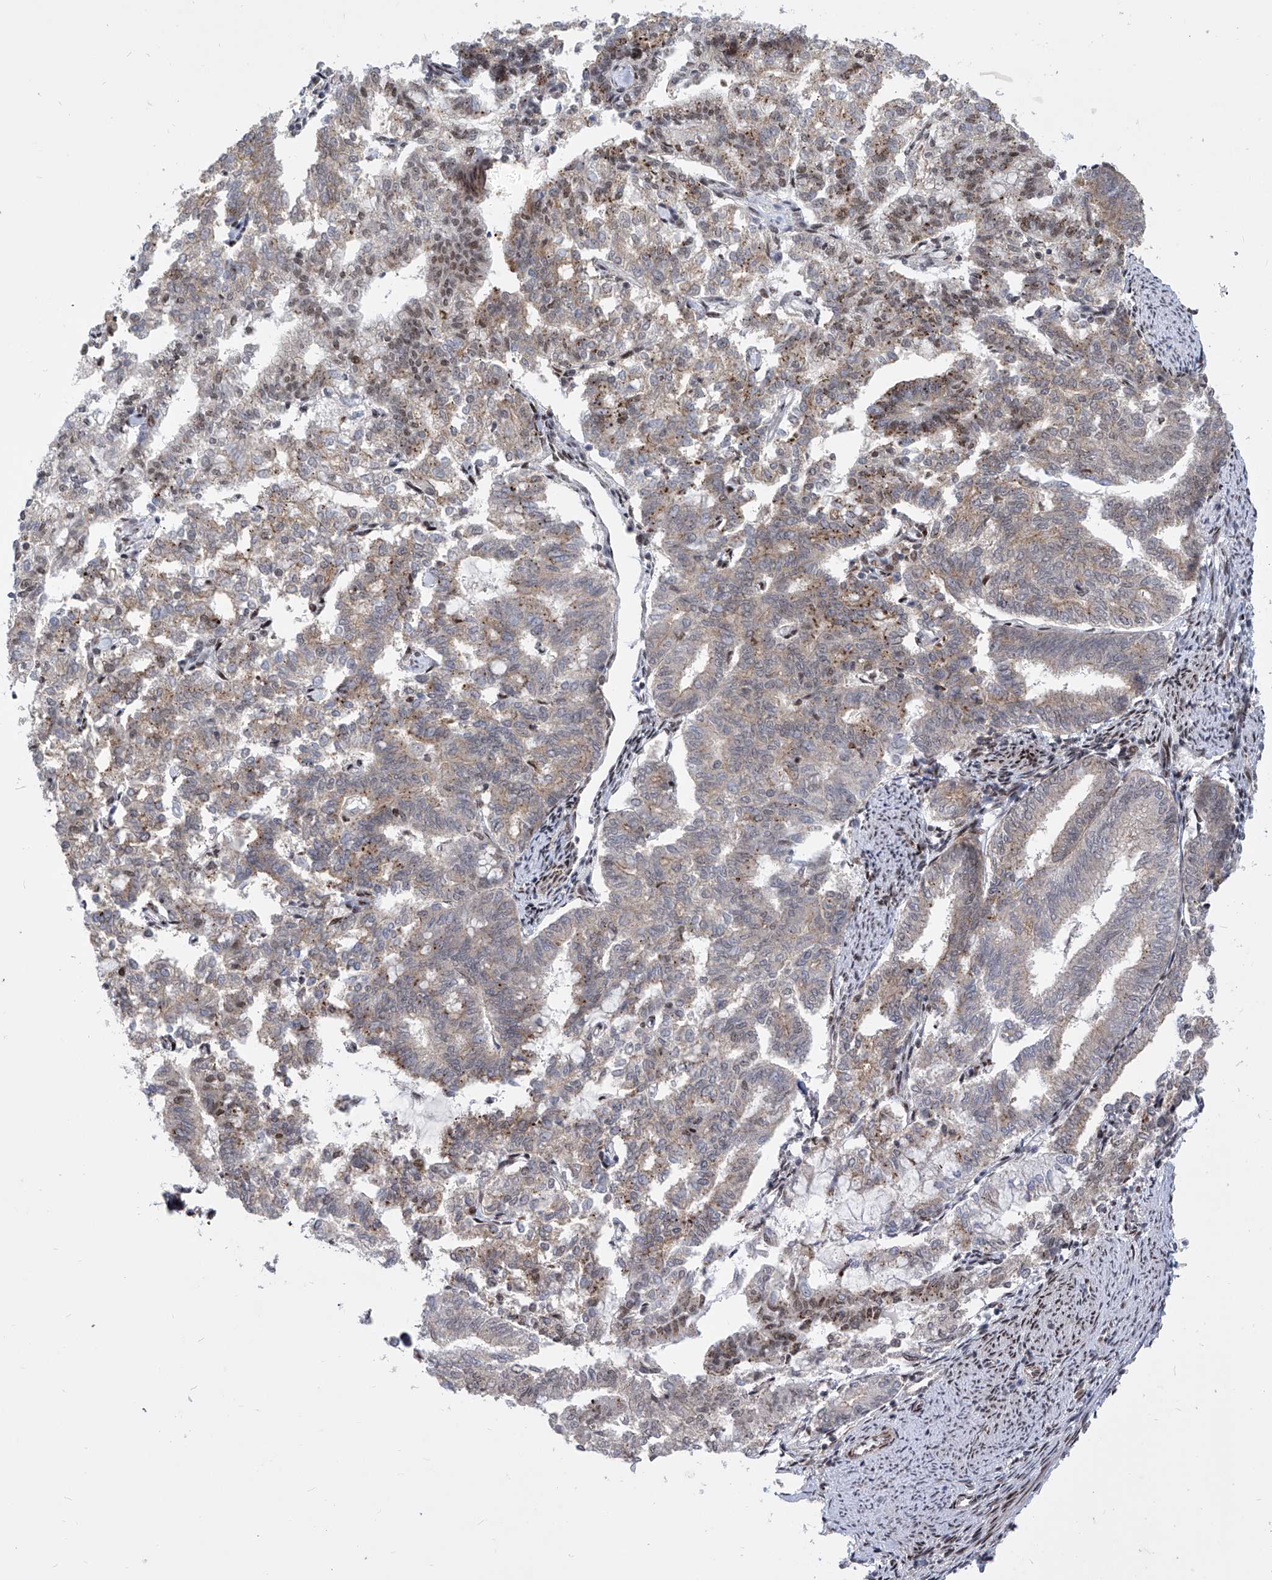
{"staining": {"intensity": "weak", "quantity": ">75%", "location": "cytoplasmic/membranous,nuclear"}, "tissue": "endometrial cancer", "cell_type": "Tumor cells", "image_type": "cancer", "snomed": [{"axis": "morphology", "description": "Adenocarcinoma, NOS"}, {"axis": "topography", "description": "Endometrium"}], "caption": "Immunohistochemistry staining of endometrial cancer (adenocarcinoma), which displays low levels of weak cytoplasmic/membranous and nuclear positivity in about >75% of tumor cells indicating weak cytoplasmic/membranous and nuclear protein expression. The staining was performed using DAB (brown) for protein detection and nuclei were counterstained in hematoxylin (blue).", "gene": "CEP290", "patient": {"sex": "female", "age": 79}}